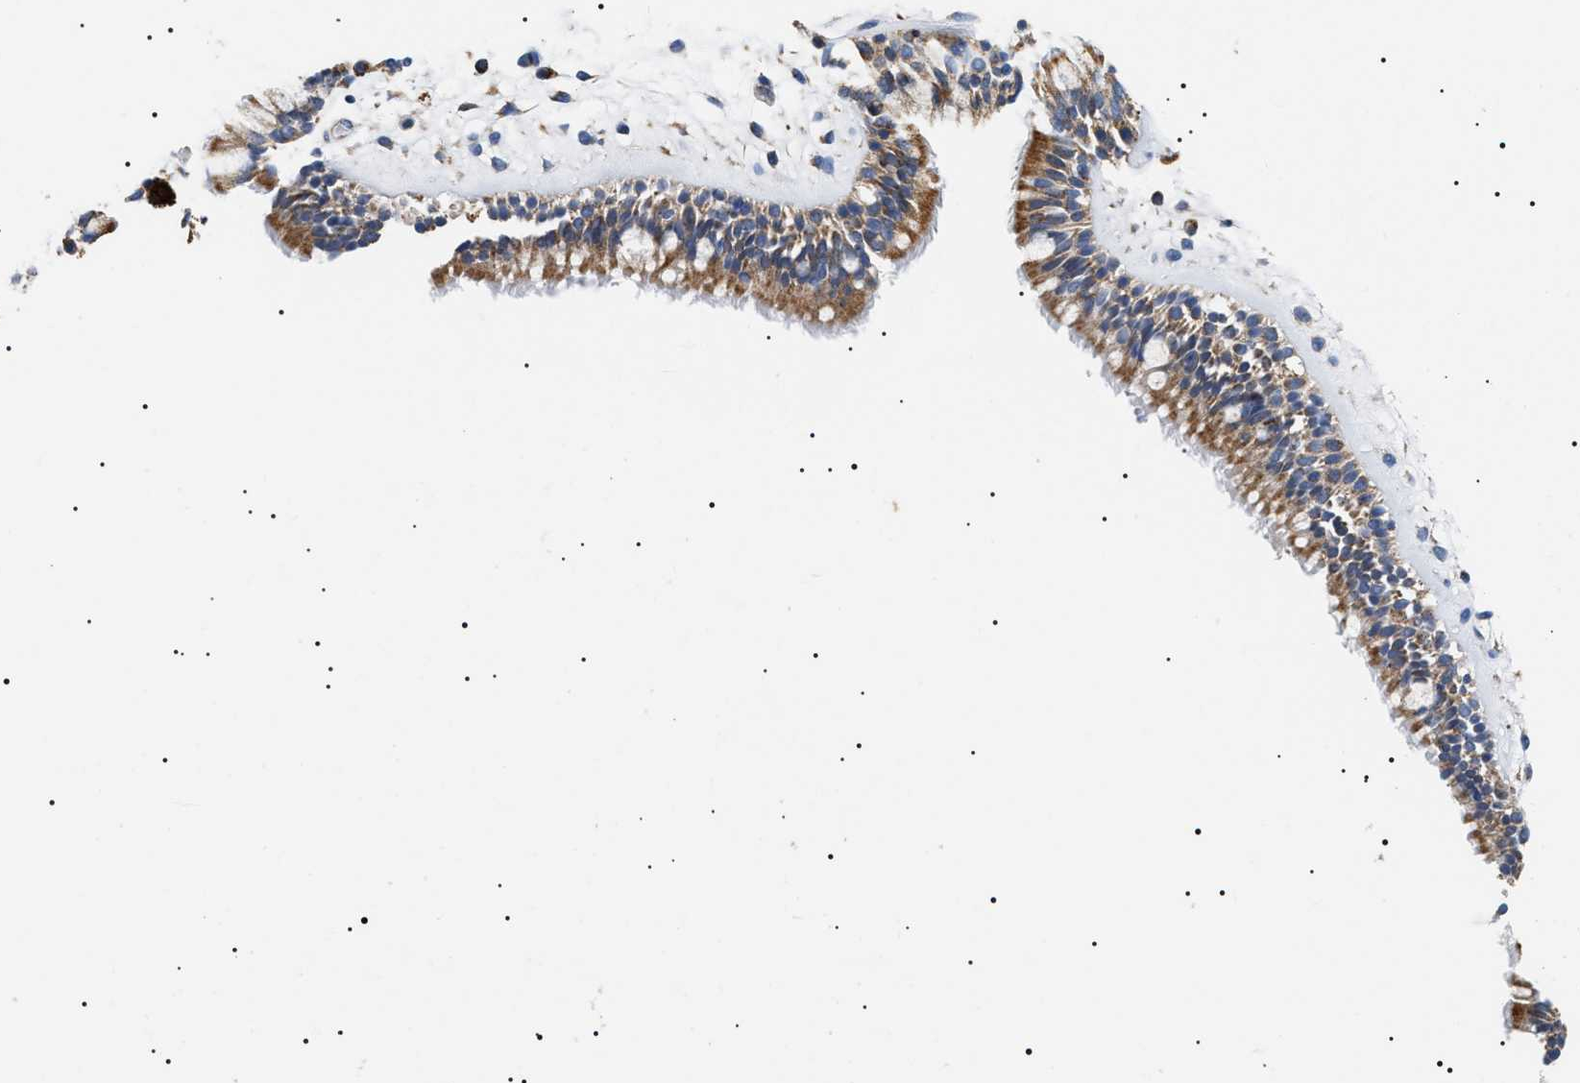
{"staining": {"intensity": "moderate", "quantity": ">75%", "location": "cytoplasmic/membranous"}, "tissue": "nasopharynx", "cell_type": "Respiratory epithelial cells", "image_type": "normal", "snomed": [{"axis": "morphology", "description": "Normal tissue, NOS"}, {"axis": "morphology", "description": "Inflammation, NOS"}, {"axis": "topography", "description": "Nasopharynx"}], "caption": "A brown stain labels moderate cytoplasmic/membranous positivity of a protein in respiratory epithelial cells of unremarkable nasopharynx.", "gene": "OXSM", "patient": {"sex": "male", "age": 48}}